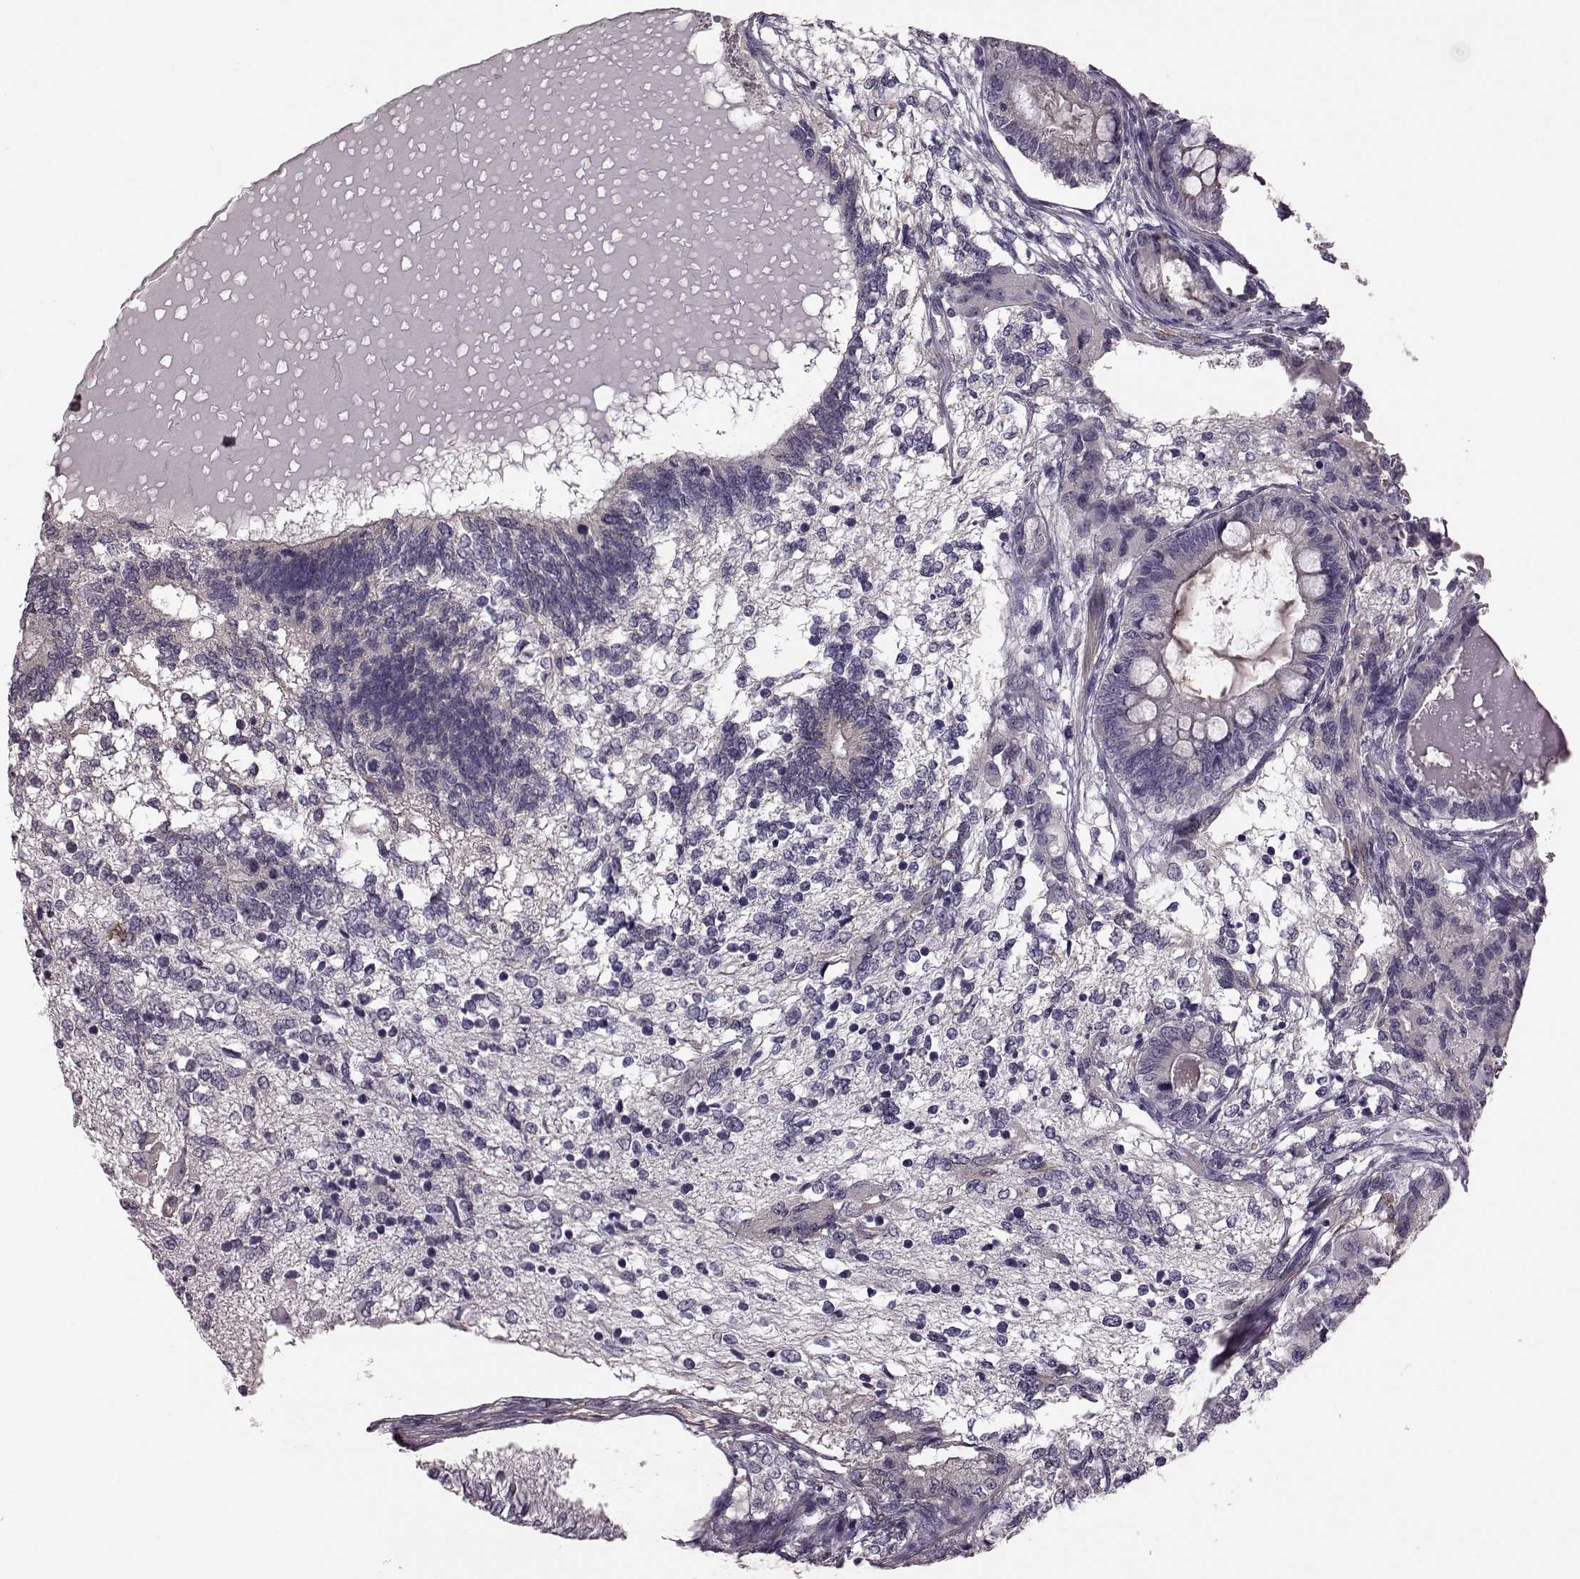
{"staining": {"intensity": "negative", "quantity": "none", "location": "none"}, "tissue": "testis cancer", "cell_type": "Tumor cells", "image_type": "cancer", "snomed": [{"axis": "morphology", "description": "Seminoma, NOS"}, {"axis": "morphology", "description": "Carcinoma, Embryonal, NOS"}, {"axis": "topography", "description": "Testis"}], "caption": "Image shows no significant protein positivity in tumor cells of seminoma (testis).", "gene": "GRK1", "patient": {"sex": "male", "age": 41}}